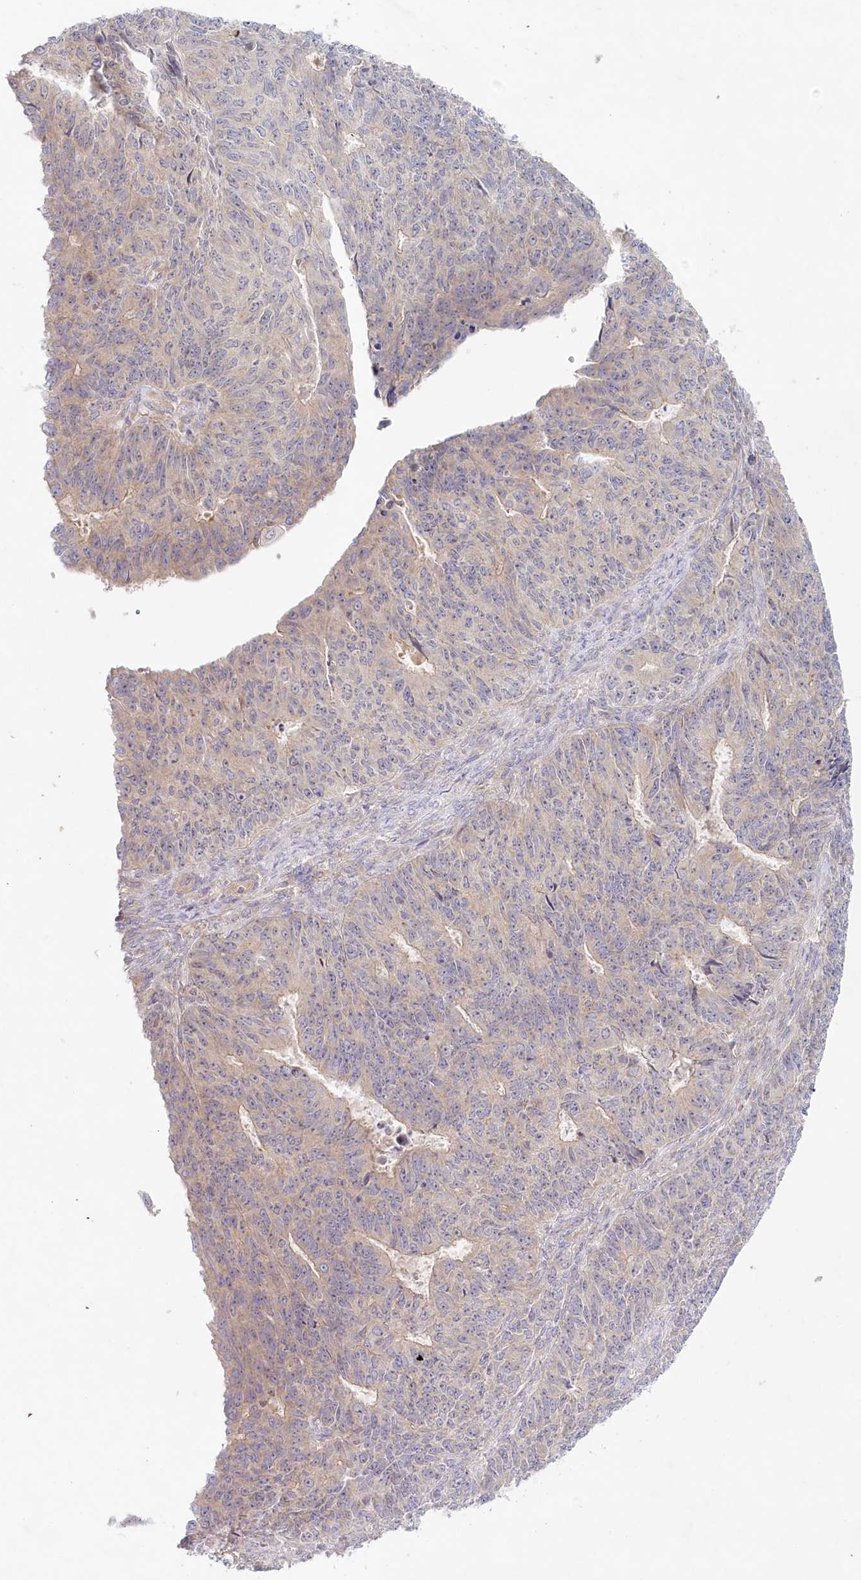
{"staining": {"intensity": "weak", "quantity": "<25%", "location": "cytoplasmic/membranous"}, "tissue": "endometrial cancer", "cell_type": "Tumor cells", "image_type": "cancer", "snomed": [{"axis": "morphology", "description": "Adenocarcinoma, NOS"}, {"axis": "topography", "description": "Endometrium"}], "caption": "An immunohistochemistry micrograph of endometrial adenocarcinoma is shown. There is no staining in tumor cells of endometrial adenocarcinoma.", "gene": "TNIP1", "patient": {"sex": "female", "age": 32}}